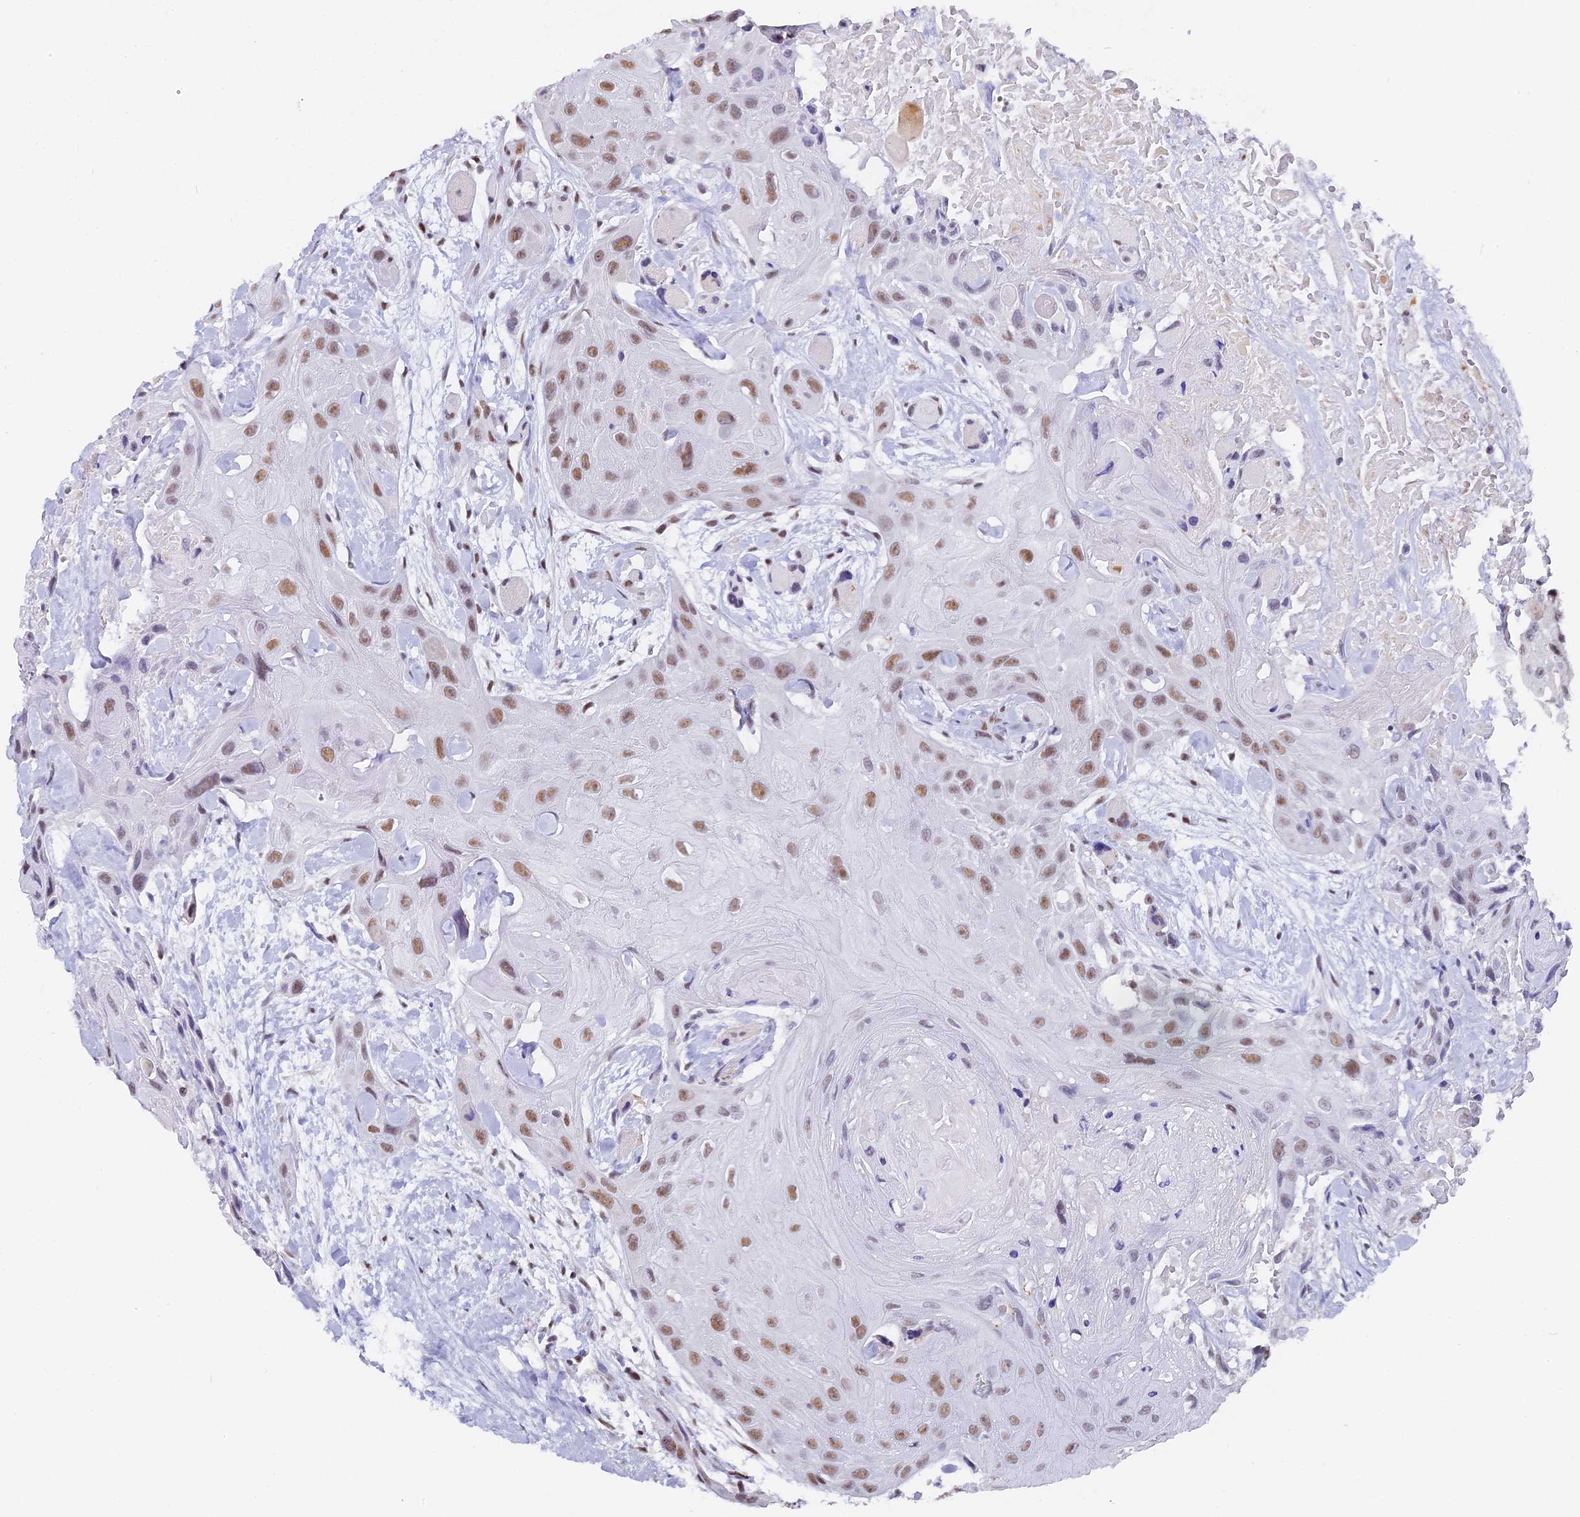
{"staining": {"intensity": "moderate", "quantity": ">75%", "location": "nuclear"}, "tissue": "head and neck cancer", "cell_type": "Tumor cells", "image_type": "cancer", "snomed": [{"axis": "morphology", "description": "Squamous cell carcinoma, NOS"}, {"axis": "topography", "description": "Head-Neck"}], "caption": "Head and neck squamous cell carcinoma stained with DAB IHC shows medium levels of moderate nuclear staining in about >75% of tumor cells.", "gene": "CD2BP2", "patient": {"sex": "male", "age": 81}}